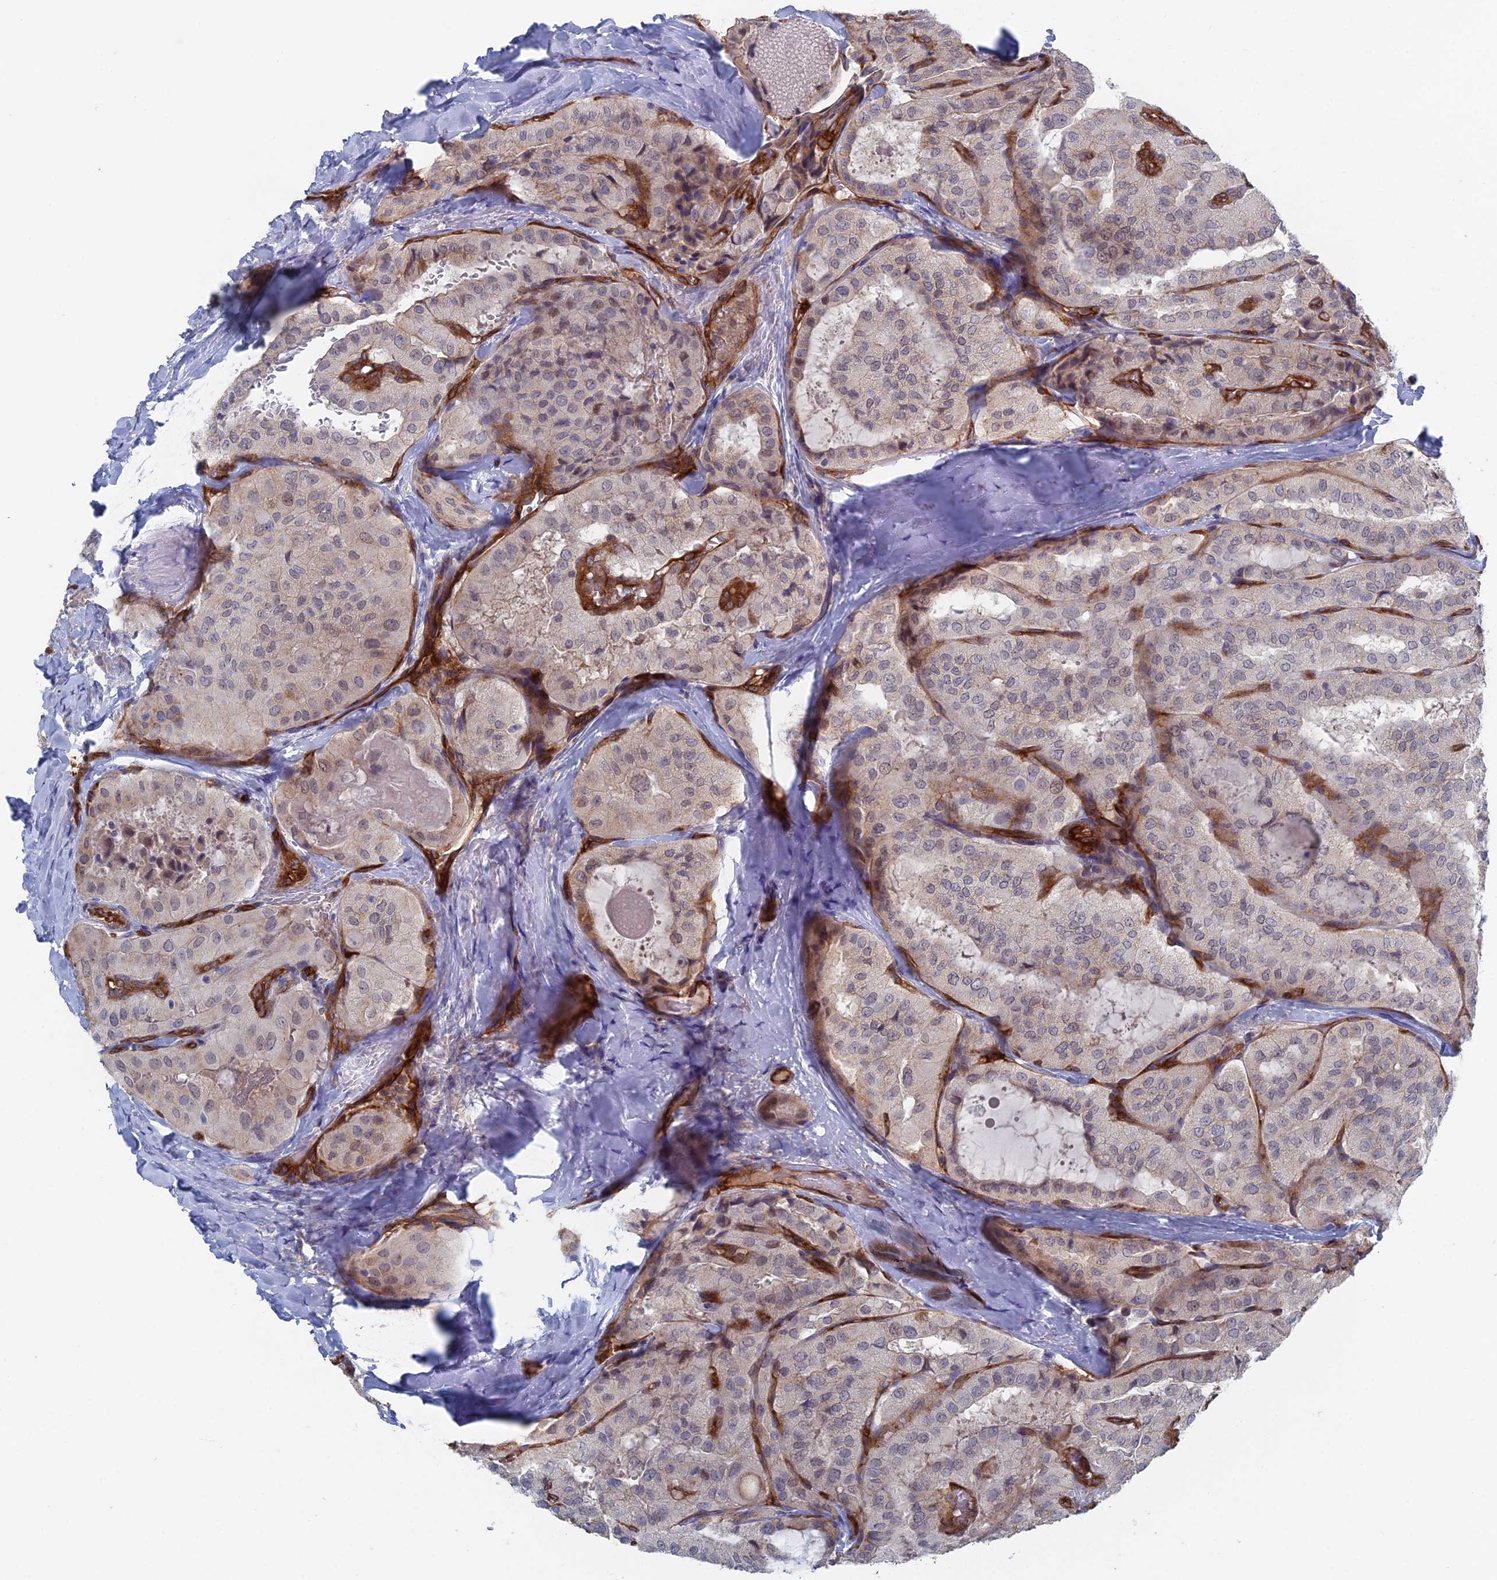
{"staining": {"intensity": "weak", "quantity": "<25%", "location": "cytoplasmic/membranous"}, "tissue": "thyroid cancer", "cell_type": "Tumor cells", "image_type": "cancer", "snomed": [{"axis": "morphology", "description": "Normal tissue, NOS"}, {"axis": "morphology", "description": "Papillary adenocarcinoma, NOS"}, {"axis": "topography", "description": "Thyroid gland"}], "caption": "This is an immunohistochemistry image of human thyroid papillary adenocarcinoma. There is no staining in tumor cells.", "gene": "ARAP3", "patient": {"sex": "female", "age": 59}}